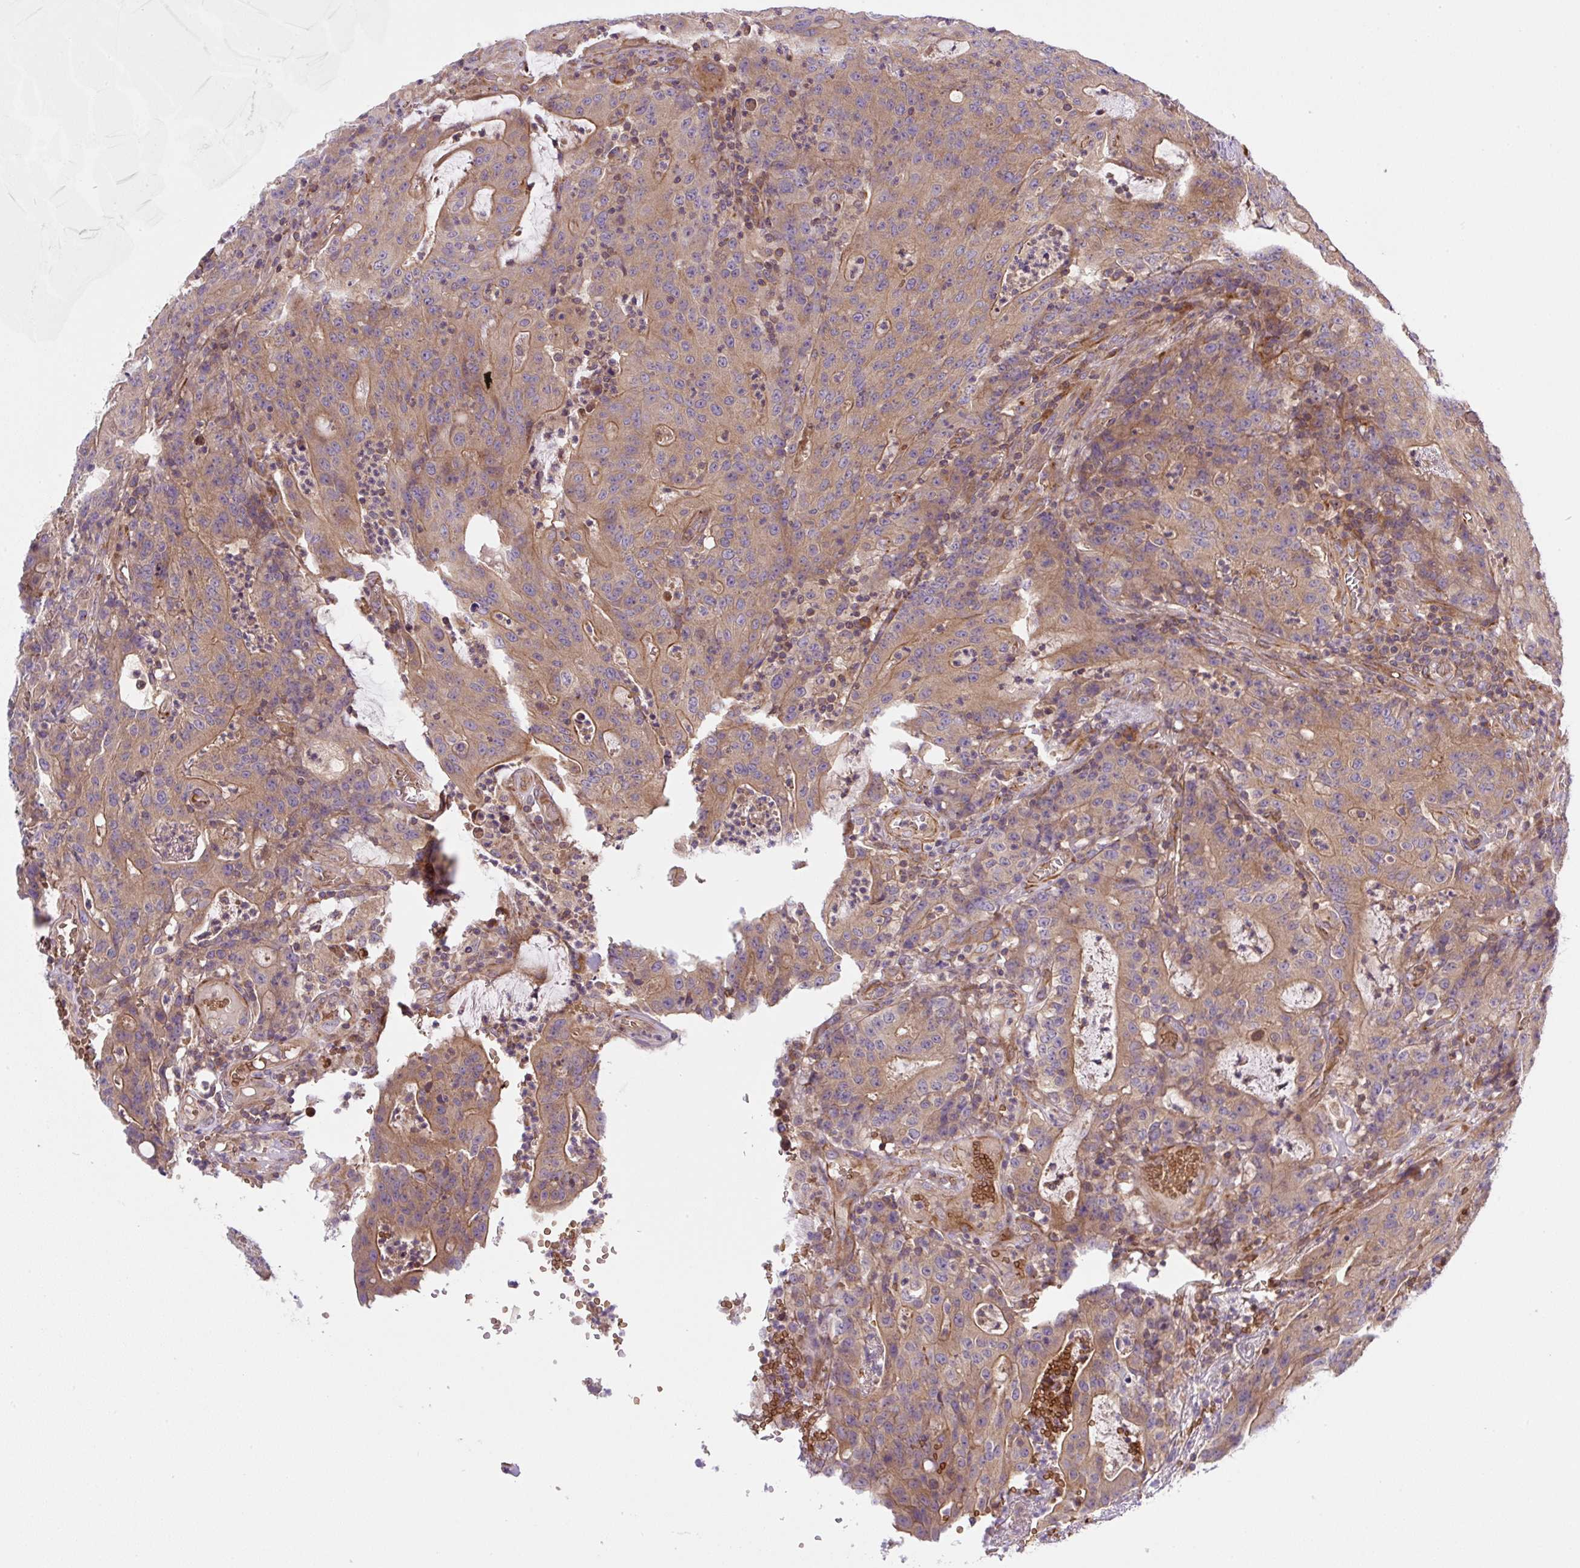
{"staining": {"intensity": "moderate", "quantity": "25%-75%", "location": "cytoplasmic/membranous"}, "tissue": "colorectal cancer", "cell_type": "Tumor cells", "image_type": "cancer", "snomed": [{"axis": "morphology", "description": "Adenocarcinoma, NOS"}, {"axis": "topography", "description": "Colon"}], "caption": "Immunohistochemical staining of human colorectal cancer demonstrates medium levels of moderate cytoplasmic/membranous expression in approximately 25%-75% of tumor cells.", "gene": "APOBEC3D", "patient": {"sex": "male", "age": 83}}